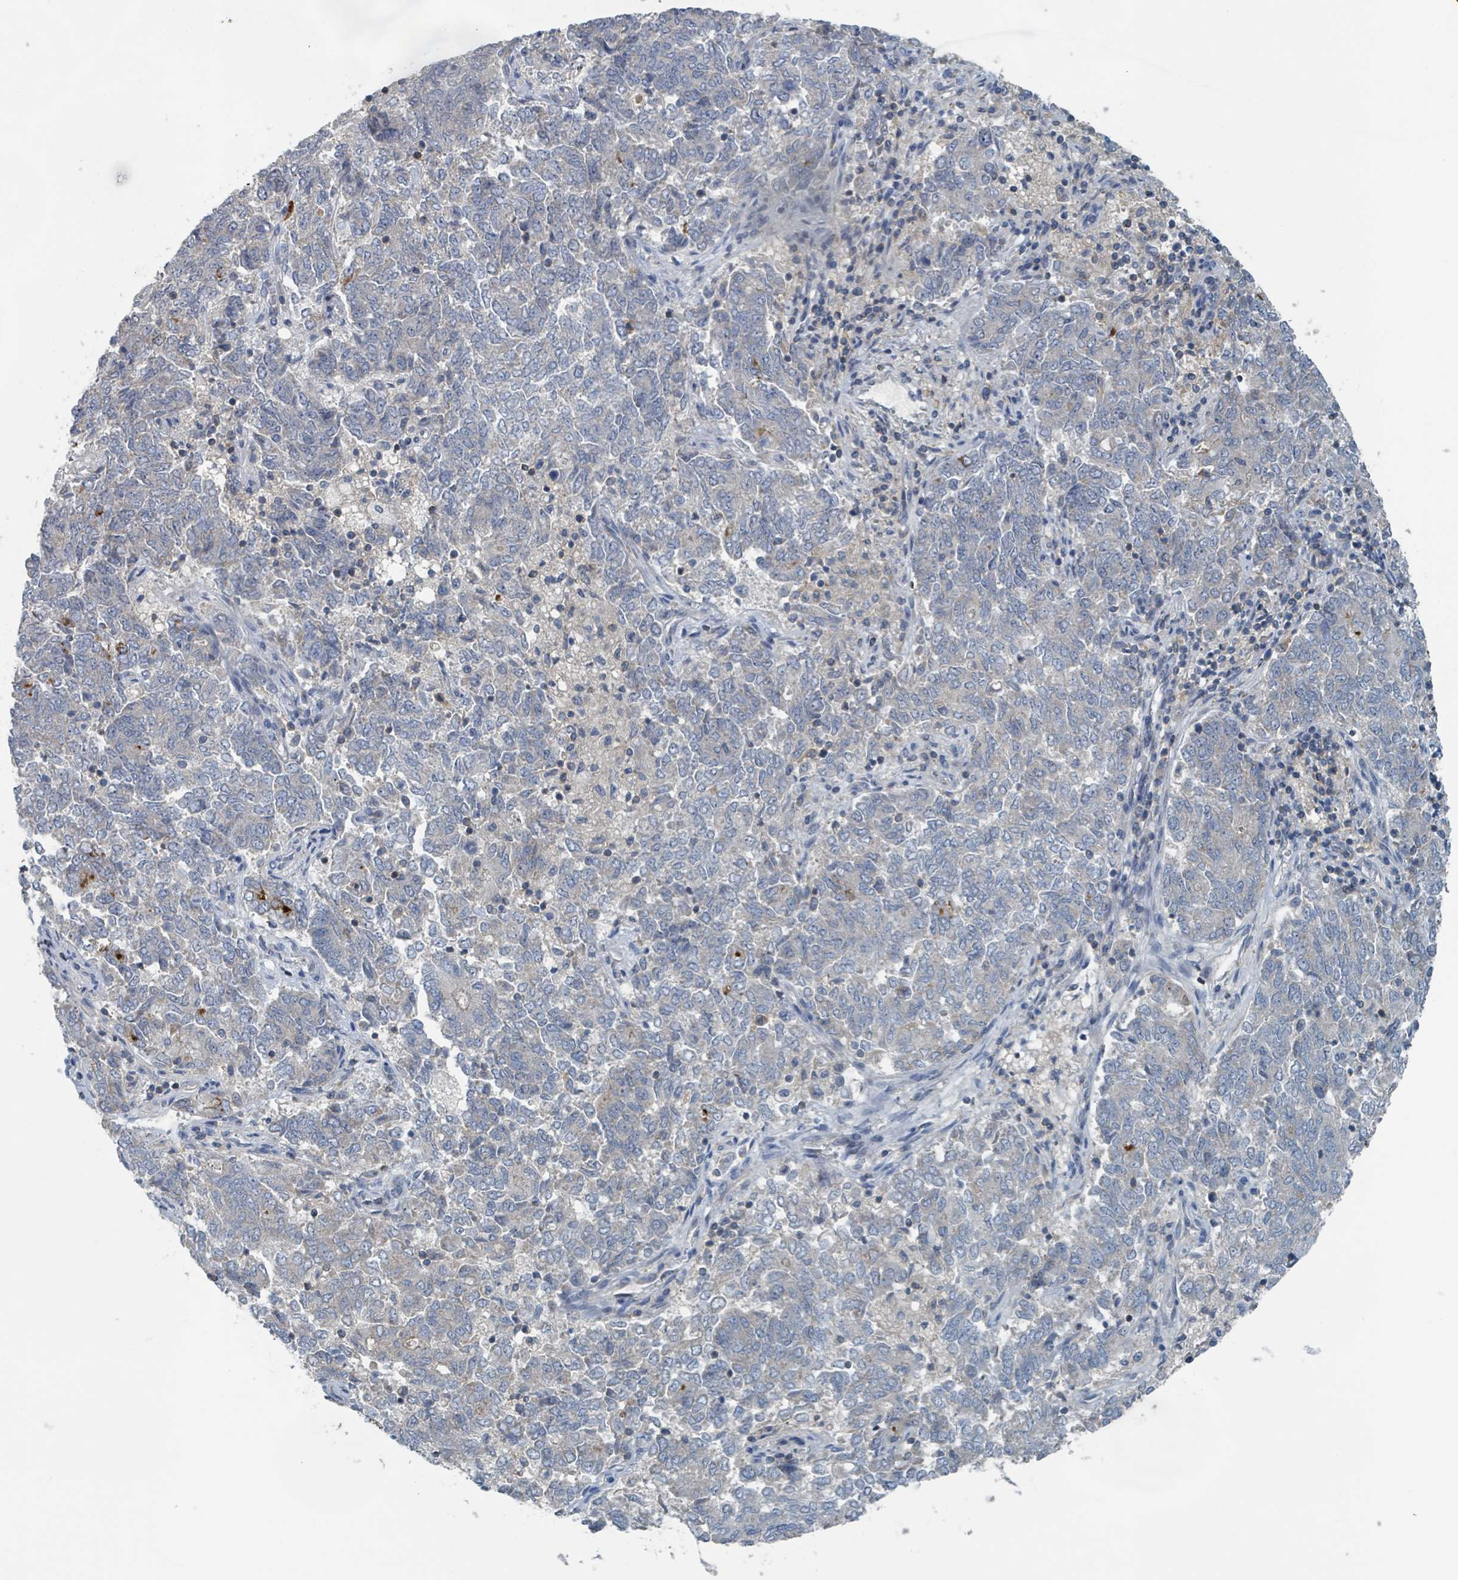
{"staining": {"intensity": "strong", "quantity": "<25%", "location": "cytoplasmic/membranous"}, "tissue": "endometrial cancer", "cell_type": "Tumor cells", "image_type": "cancer", "snomed": [{"axis": "morphology", "description": "Adenocarcinoma, NOS"}, {"axis": "topography", "description": "Endometrium"}], "caption": "This histopathology image shows IHC staining of human endometrial adenocarcinoma, with medium strong cytoplasmic/membranous expression in about <25% of tumor cells.", "gene": "ACBD4", "patient": {"sex": "female", "age": 80}}